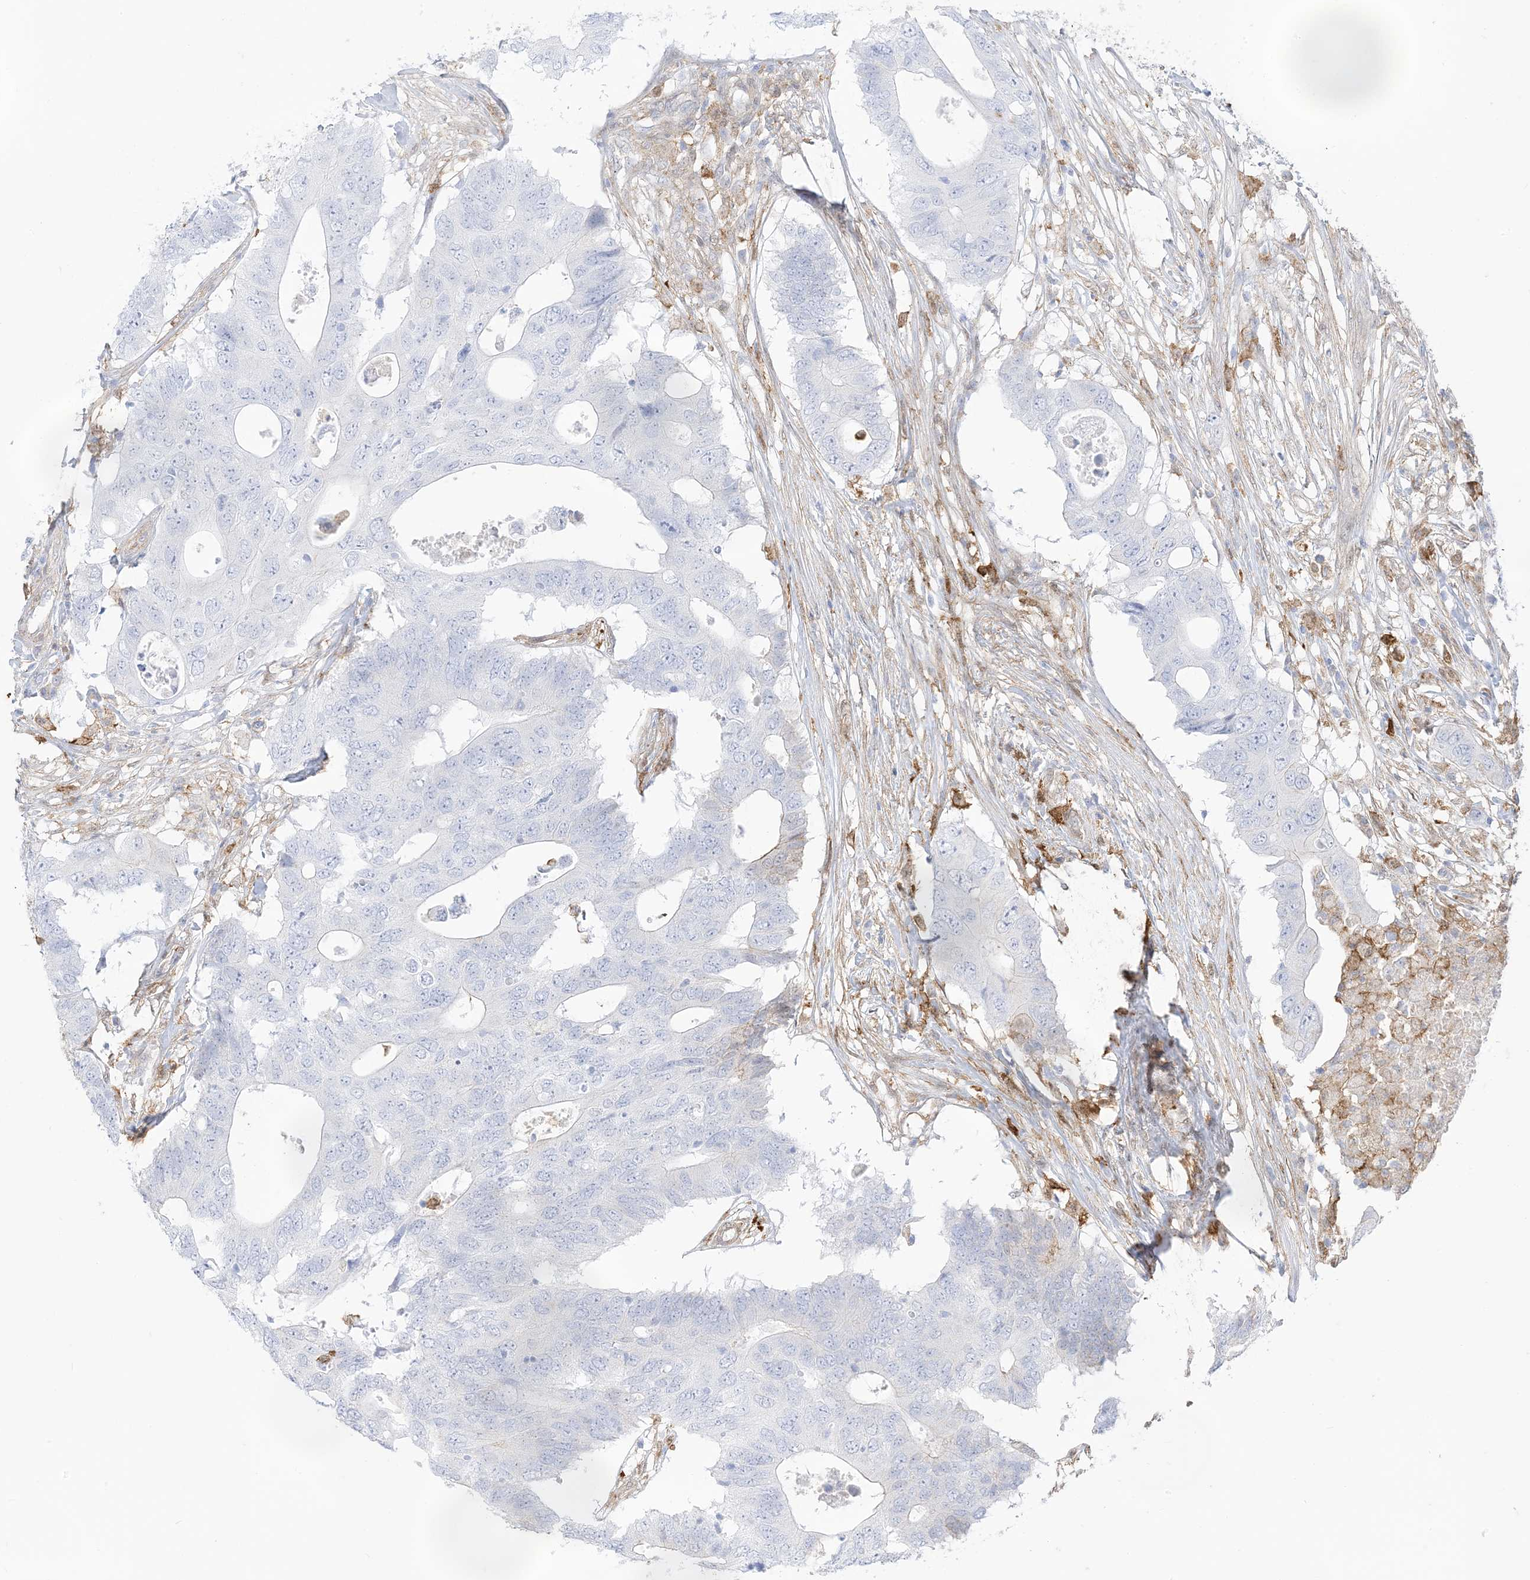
{"staining": {"intensity": "negative", "quantity": "none", "location": "none"}, "tissue": "colorectal cancer", "cell_type": "Tumor cells", "image_type": "cancer", "snomed": [{"axis": "morphology", "description": "Adenocarcinoma, NOS"}, {"axis": "topography", "description": "Colon"}], "caption": "Colorectal cancer (adenocarcinoma) stained for a protein using immunohistochemistry (IHC) reveals no positivity tumor cells.", "gene": "GSN", "patient": {"sex": "male", "age": 71}}